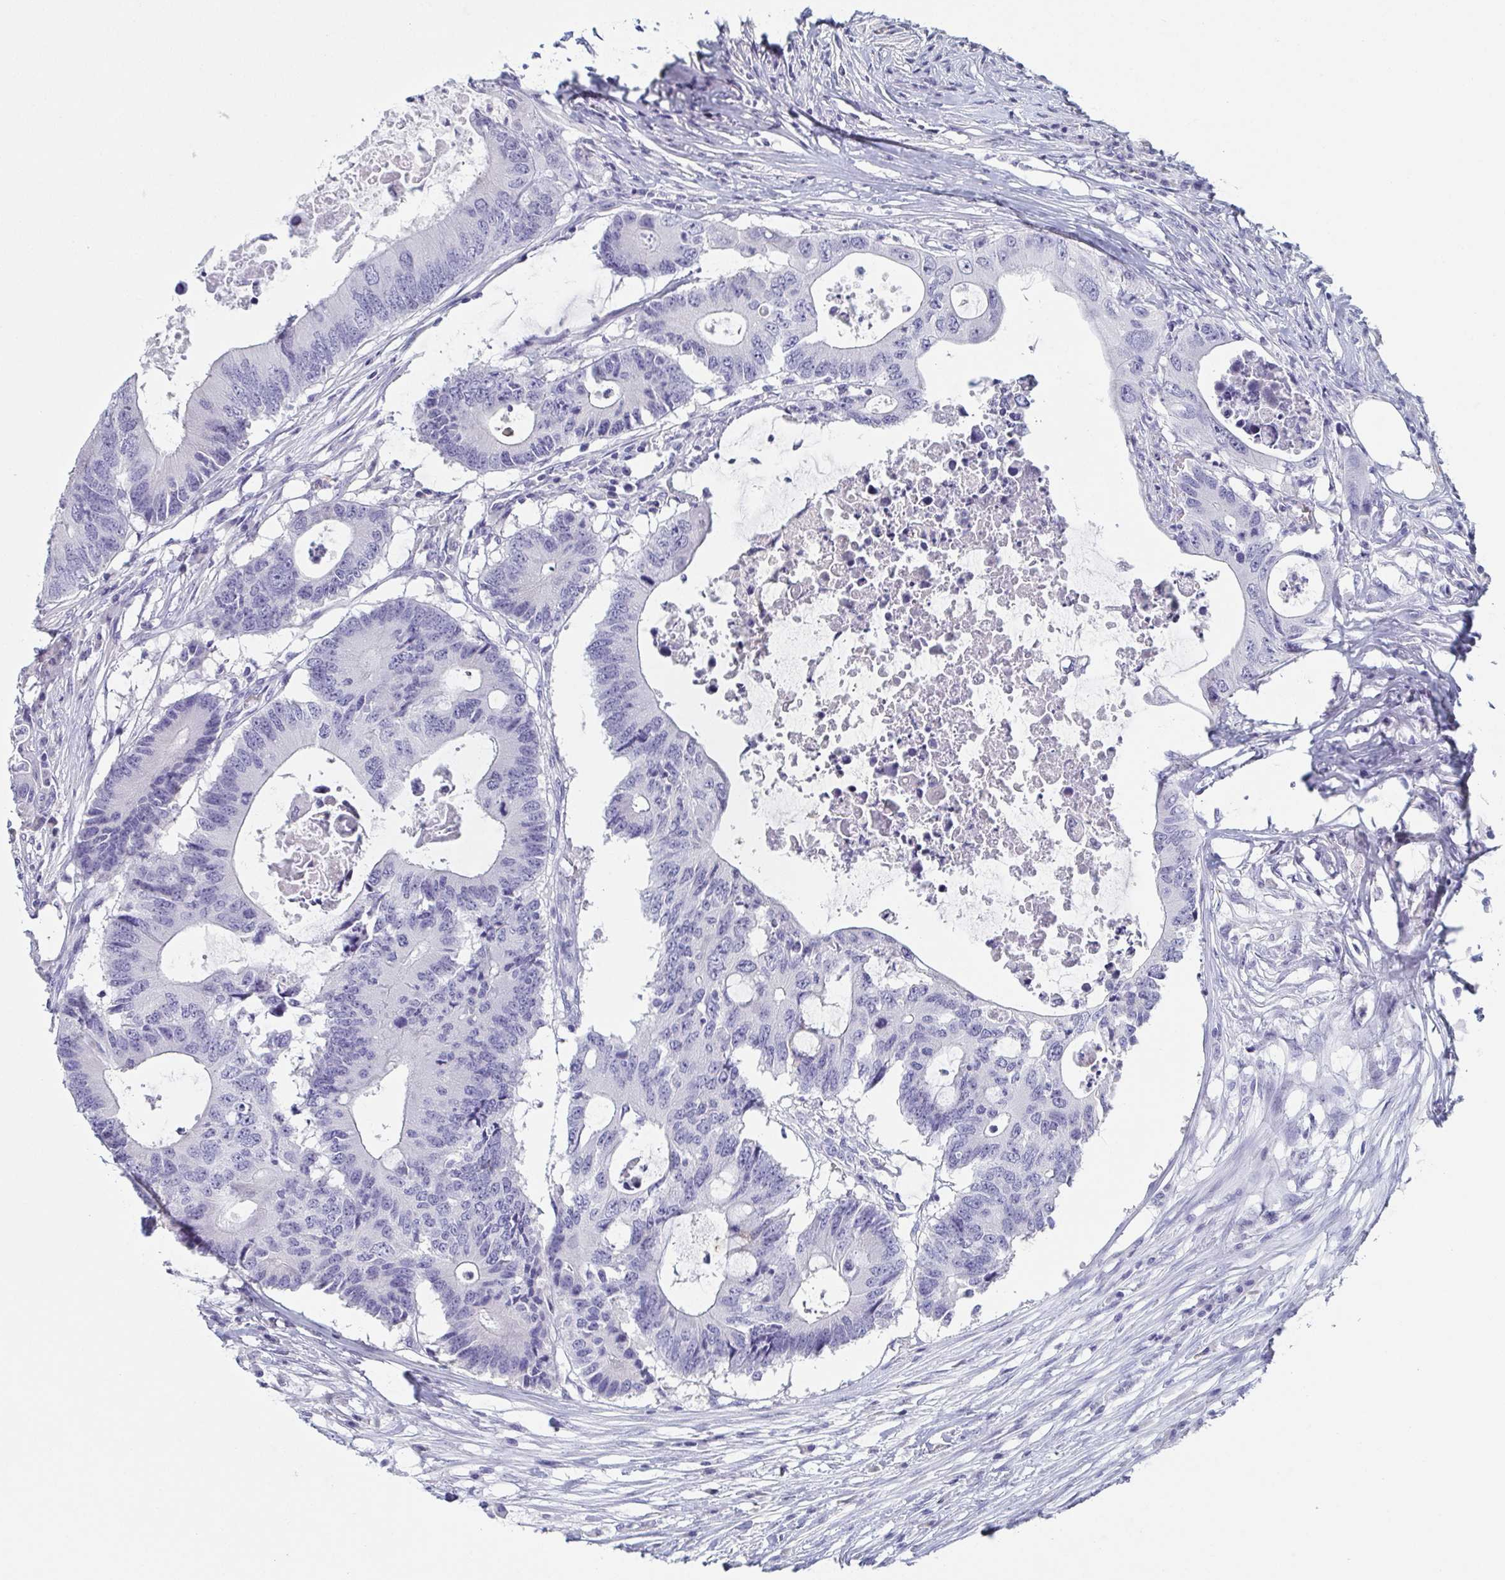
{"staining": {"intensity": "negative", "quantity": "none", "location": "none"}, "tissue": "colorectal cancer", "cell_type": "Tumor cells", "image_type": "cancer", "snomed": [{"axis": "morphology", "description": "Adenocarcinoma, NOS"}, {"axis": "topography", "description": "Colon"}], "caption": "Tumor cells are negative for brown protein staining in colorectal adenocarcinoma.", "gene": "ITLN1", "patient": {"sex": "male", "age": 71}}